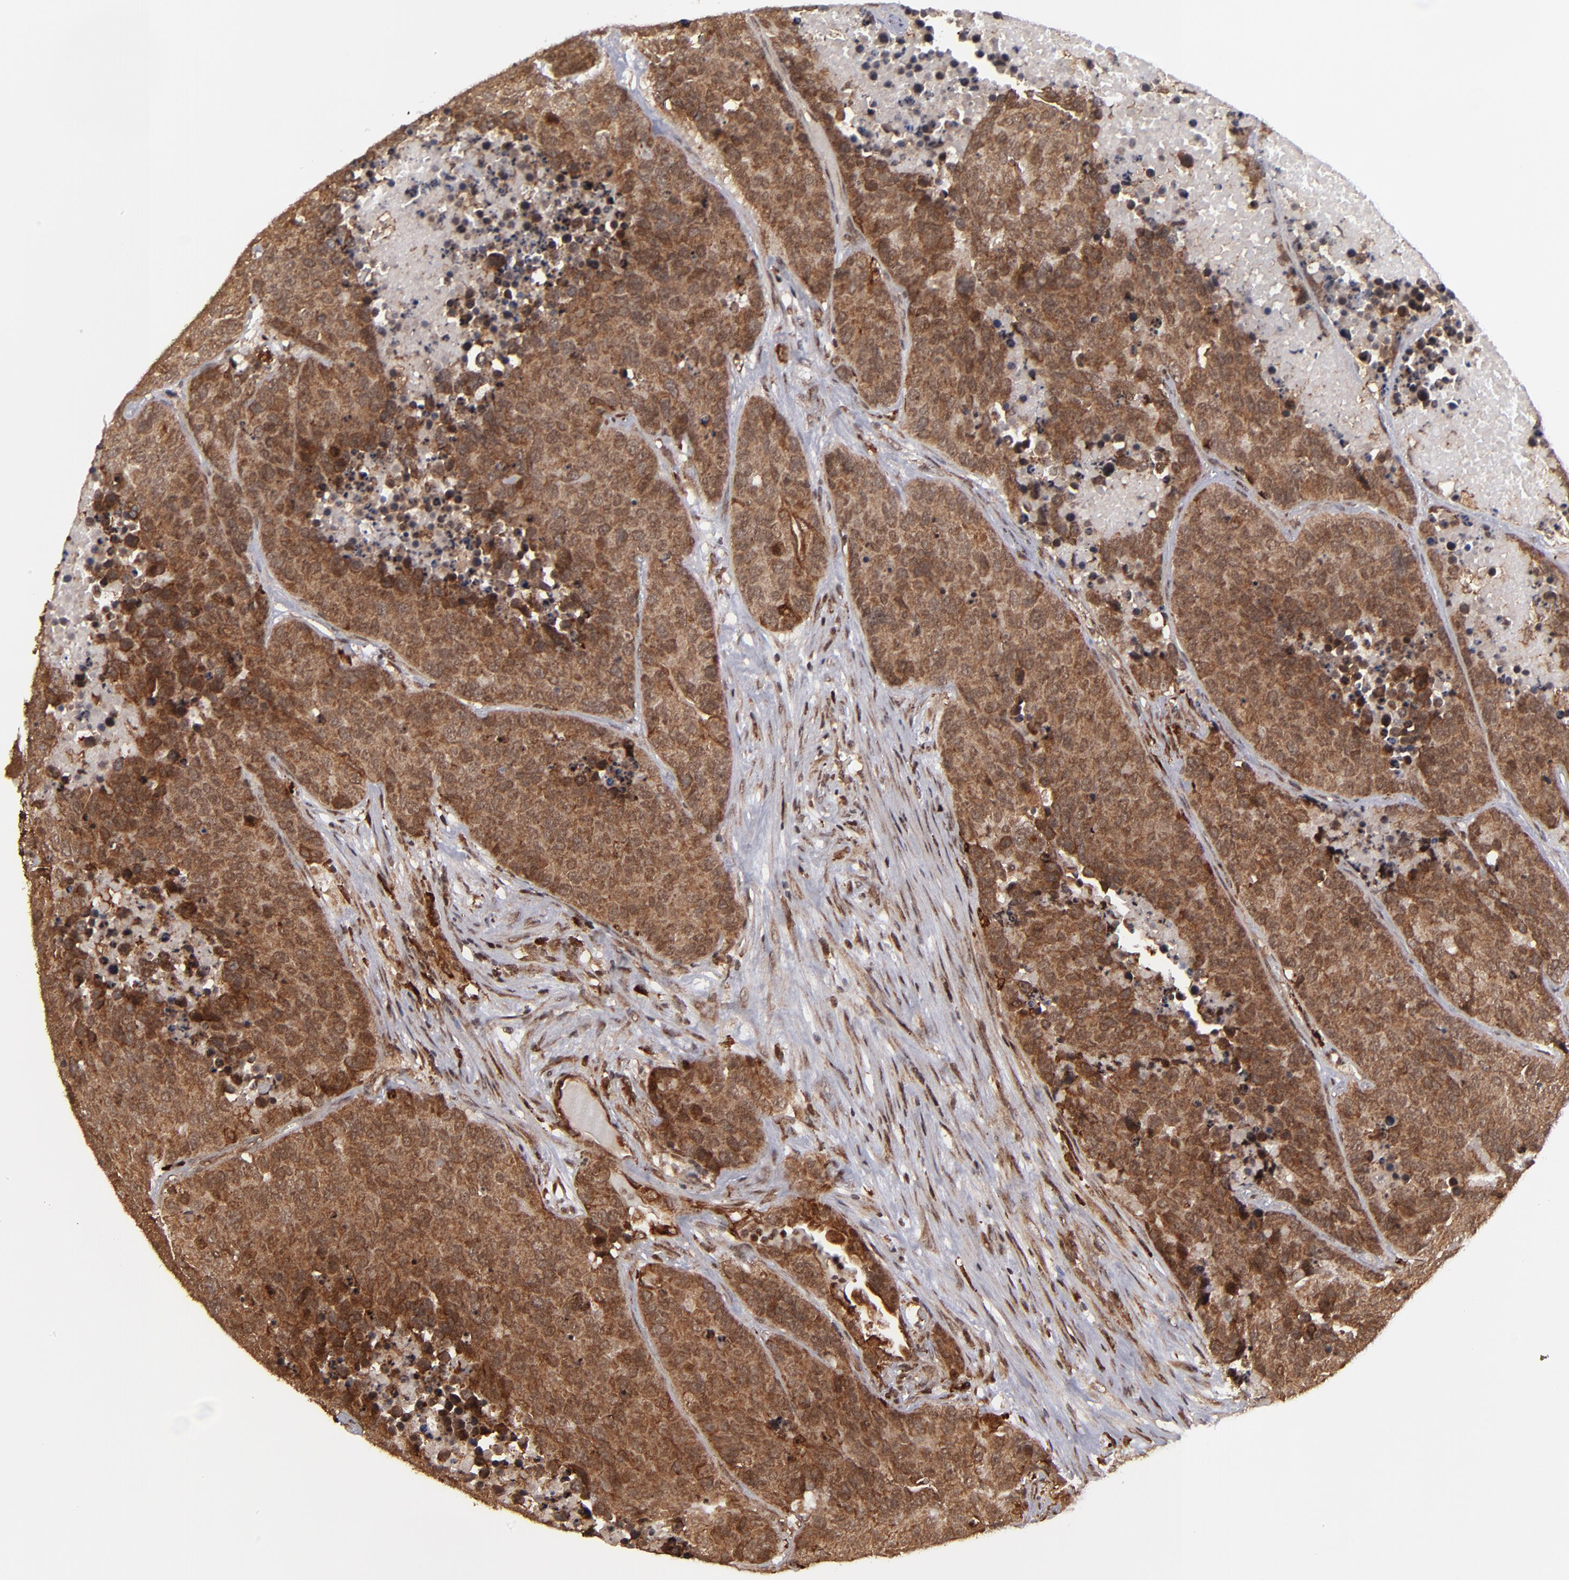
{"staining": {"intensity": "strong", "quantity": ">75%", "location": "cytoplasmic/membranous,nuclear"}, "tissue": "carcinoid", "cell_type": "Tumor cells", "image_type": "cancer", "snomed": [{"axis": "morphology", "description": "Carcinoid, malignant, NOS"}, {"axis": "topography", "description": "Lung"}], "caption": "Carcinoid (malignant) tissue shows strong cytoplasmic/membranous and nuclear positivity in approximately >75% of tumor cells", "gene": "RGS6", "patient": {"sex": "male", "age": 60}}